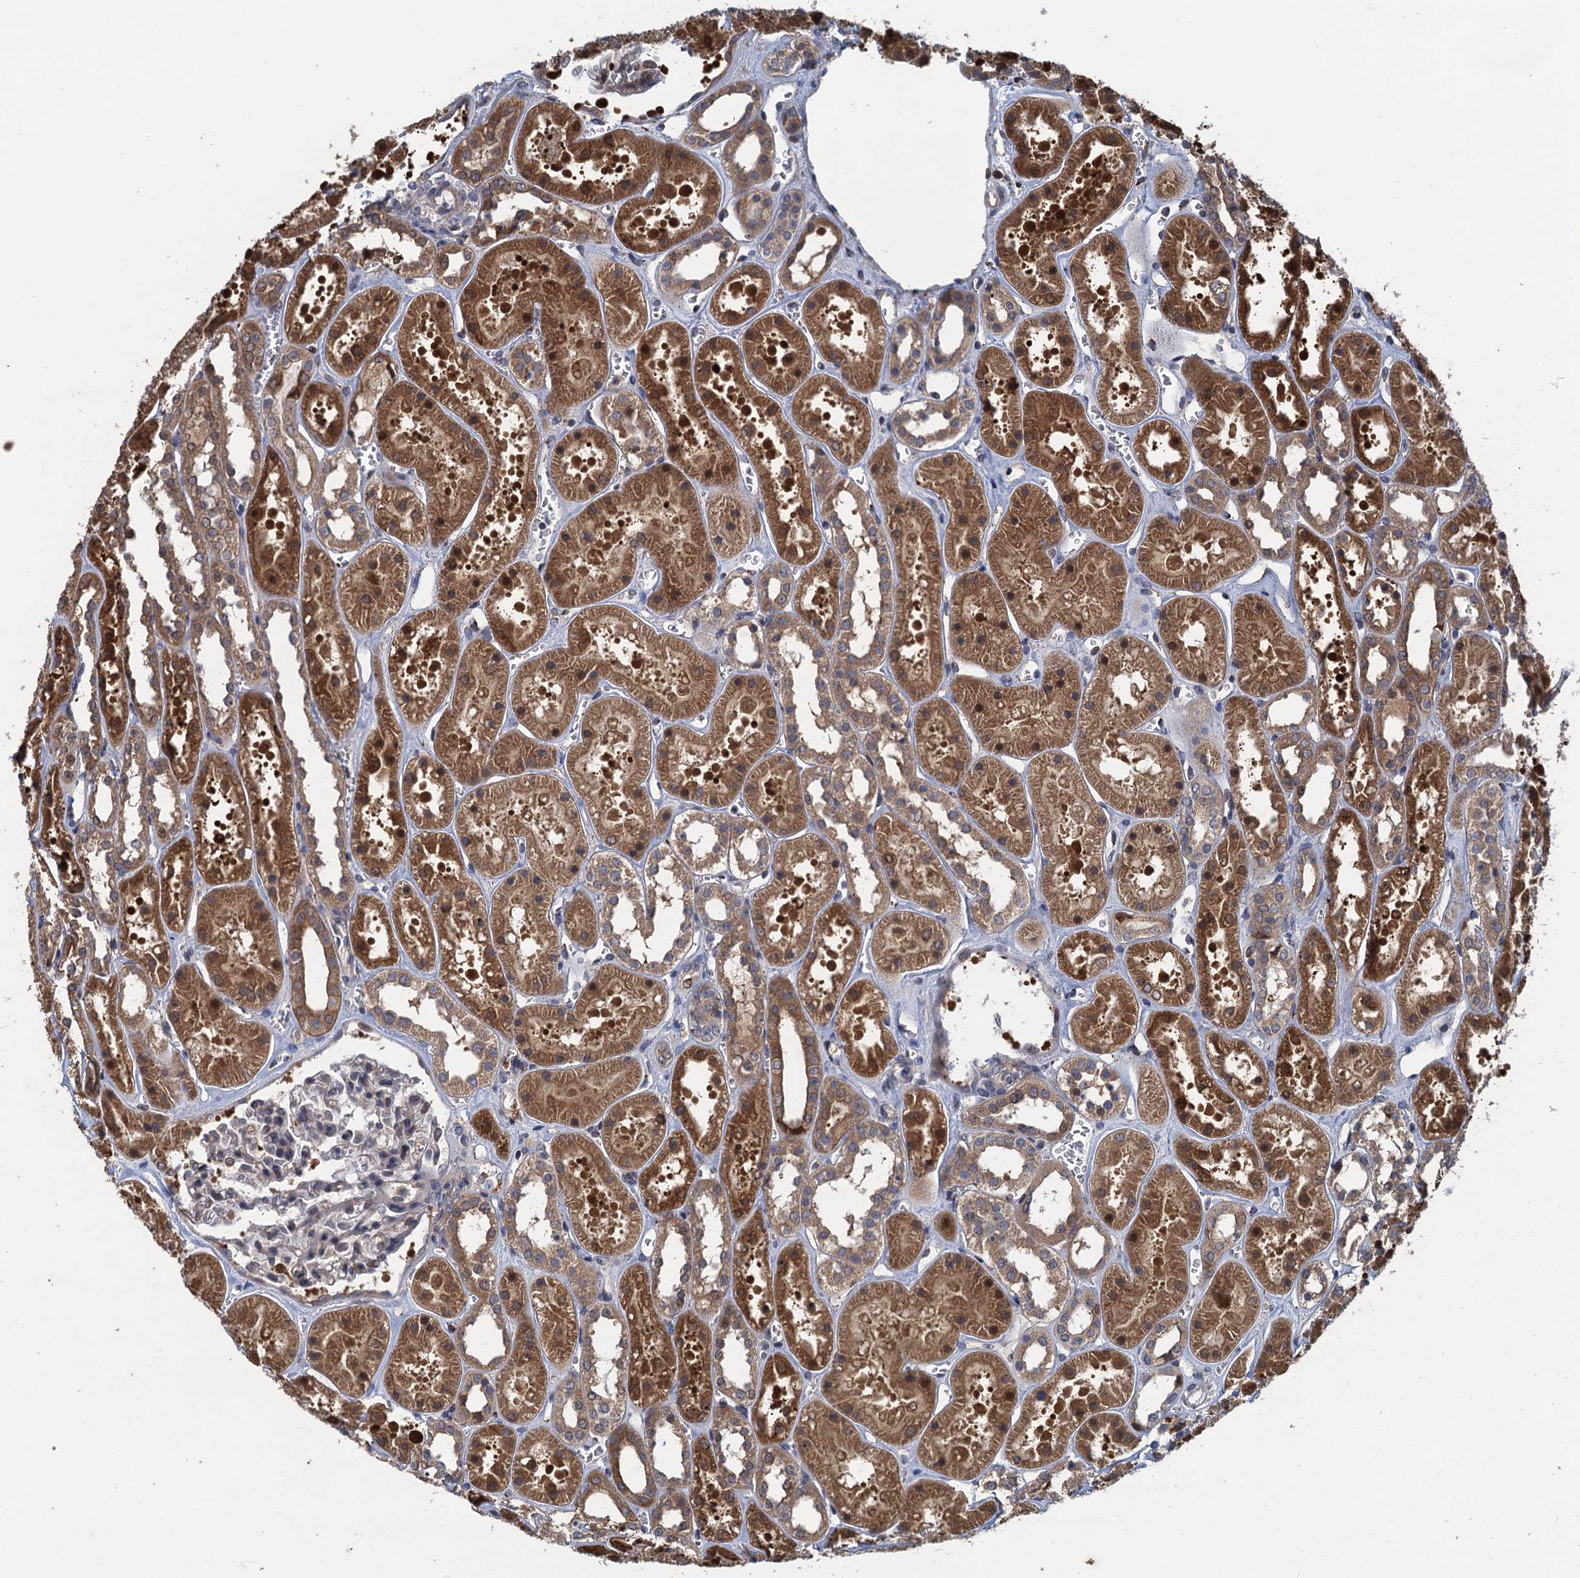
{"staining": {"intensity": "moderate", "quantity": "<25%", "location": "cytoplasmic/membranous,nuclear"}, "tissue": "kidney", "cell_type": "Cells in glomeruli", "image_type": "normal", "snomed": [{"axis": "morphology", "description": "Normal tissue, NOS"}, {"axis": "topography", "description": "Kidney"}], "caption": "IHC (DAB (3,3'-diaminobenzidine)) staining of benign human kidney exhibits moderate cytoplasmic/membranous,nuclear protein expression in about <25% of cells in glomeruli.", "gene": "CNTN5", "patient": {"sex": "female", "age": 41}}